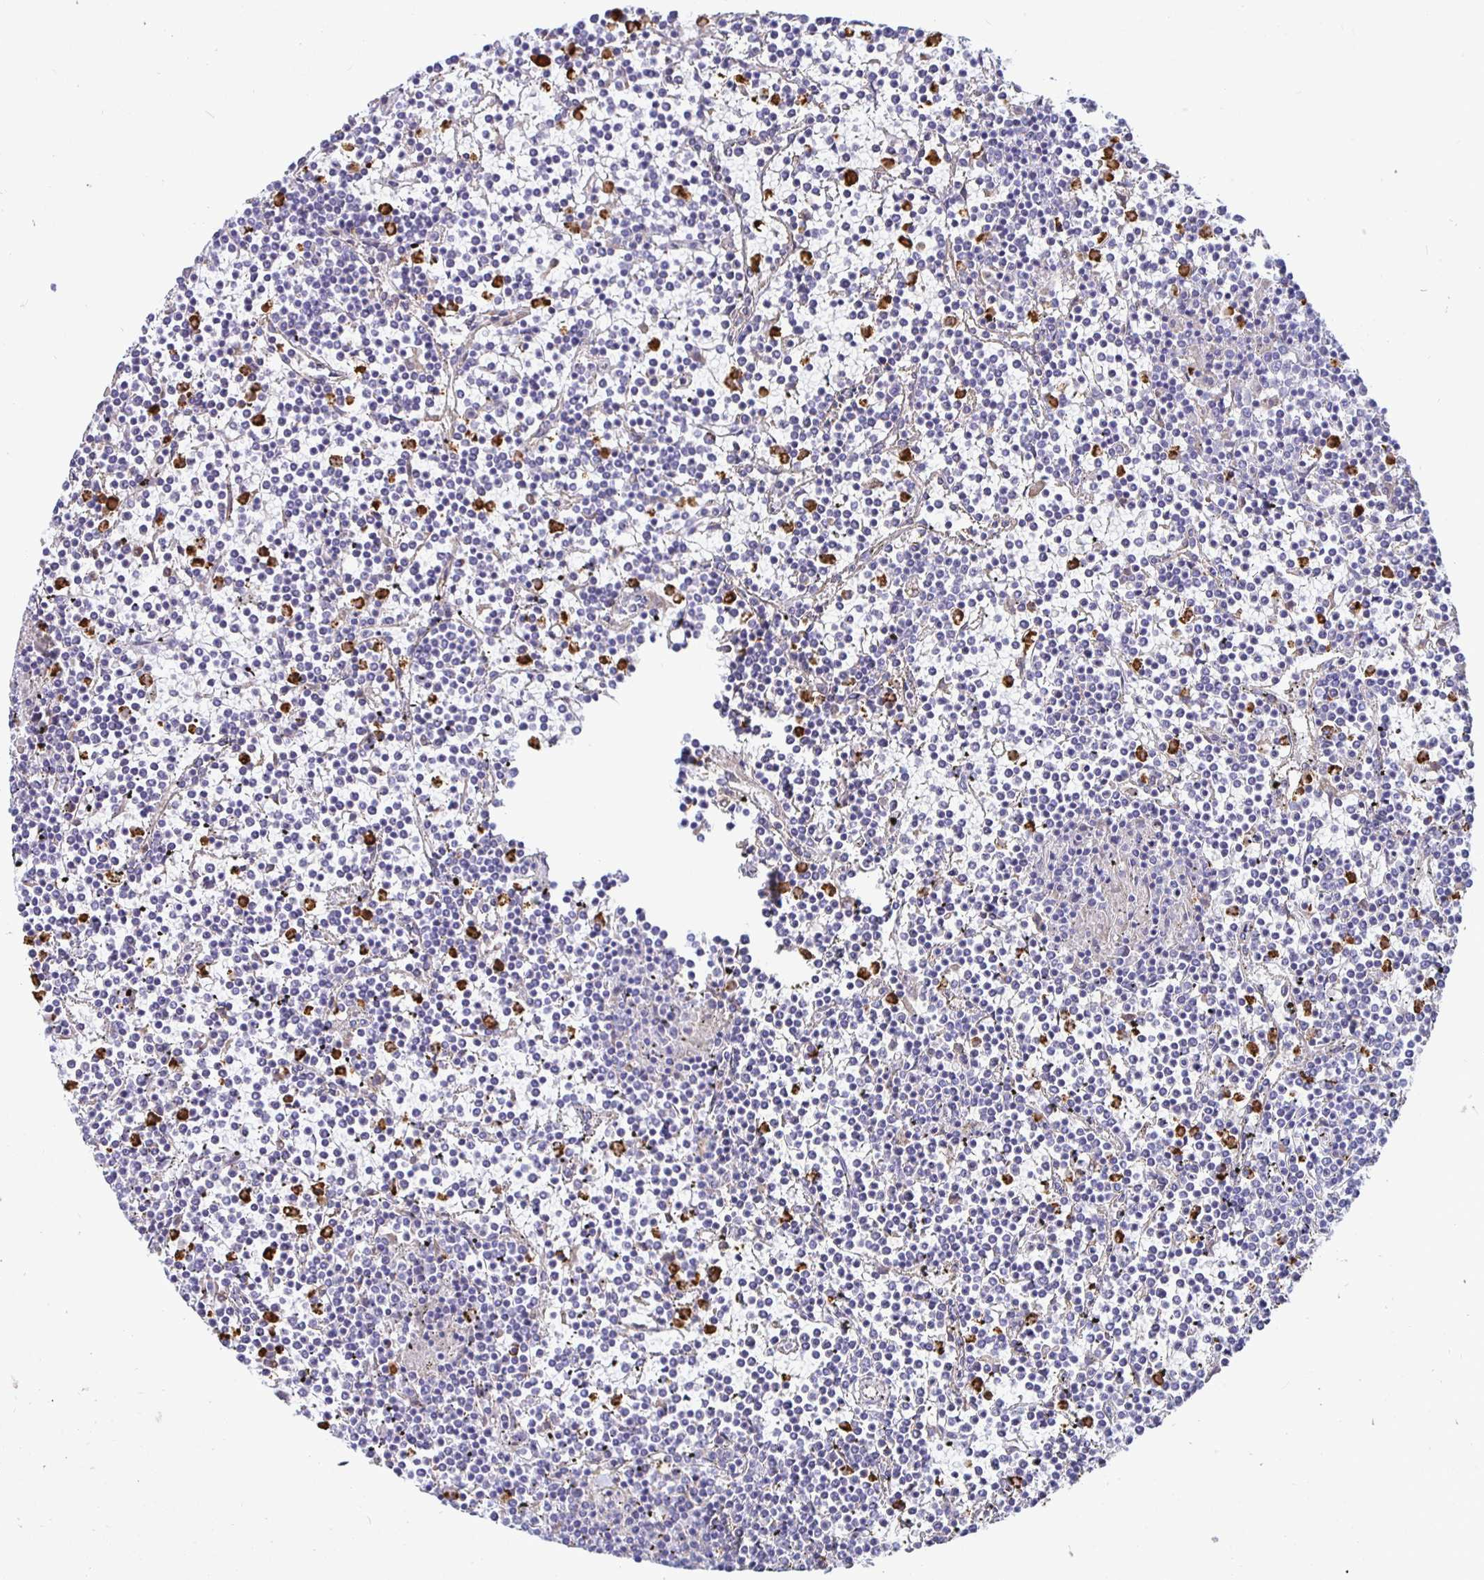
{"staining": {"intensity": "negative", "quantity": "none", "location": "none"}, "tissue": "lymphoma", "cell_type": "Tumor cells", "image_type": "cancer", "snomed": [{"axis": "morphology", "description": "Malignant lymphoma, non-Hodgkin's type, Low grade"}, {"axis": "topography", "description": "Spleen"}], "caption": "High magnification brightfield microscopy of malignant lymphoma, non-Hodgkin's type (low-grade) stained with DAB (3,3'-diaminobenzidine) (brown) and counterstained with hematoxylin (blue): tumor cells show no significant staining.", "gene": "DNAI2", "patient": {"sex": "female", "age": 19}}